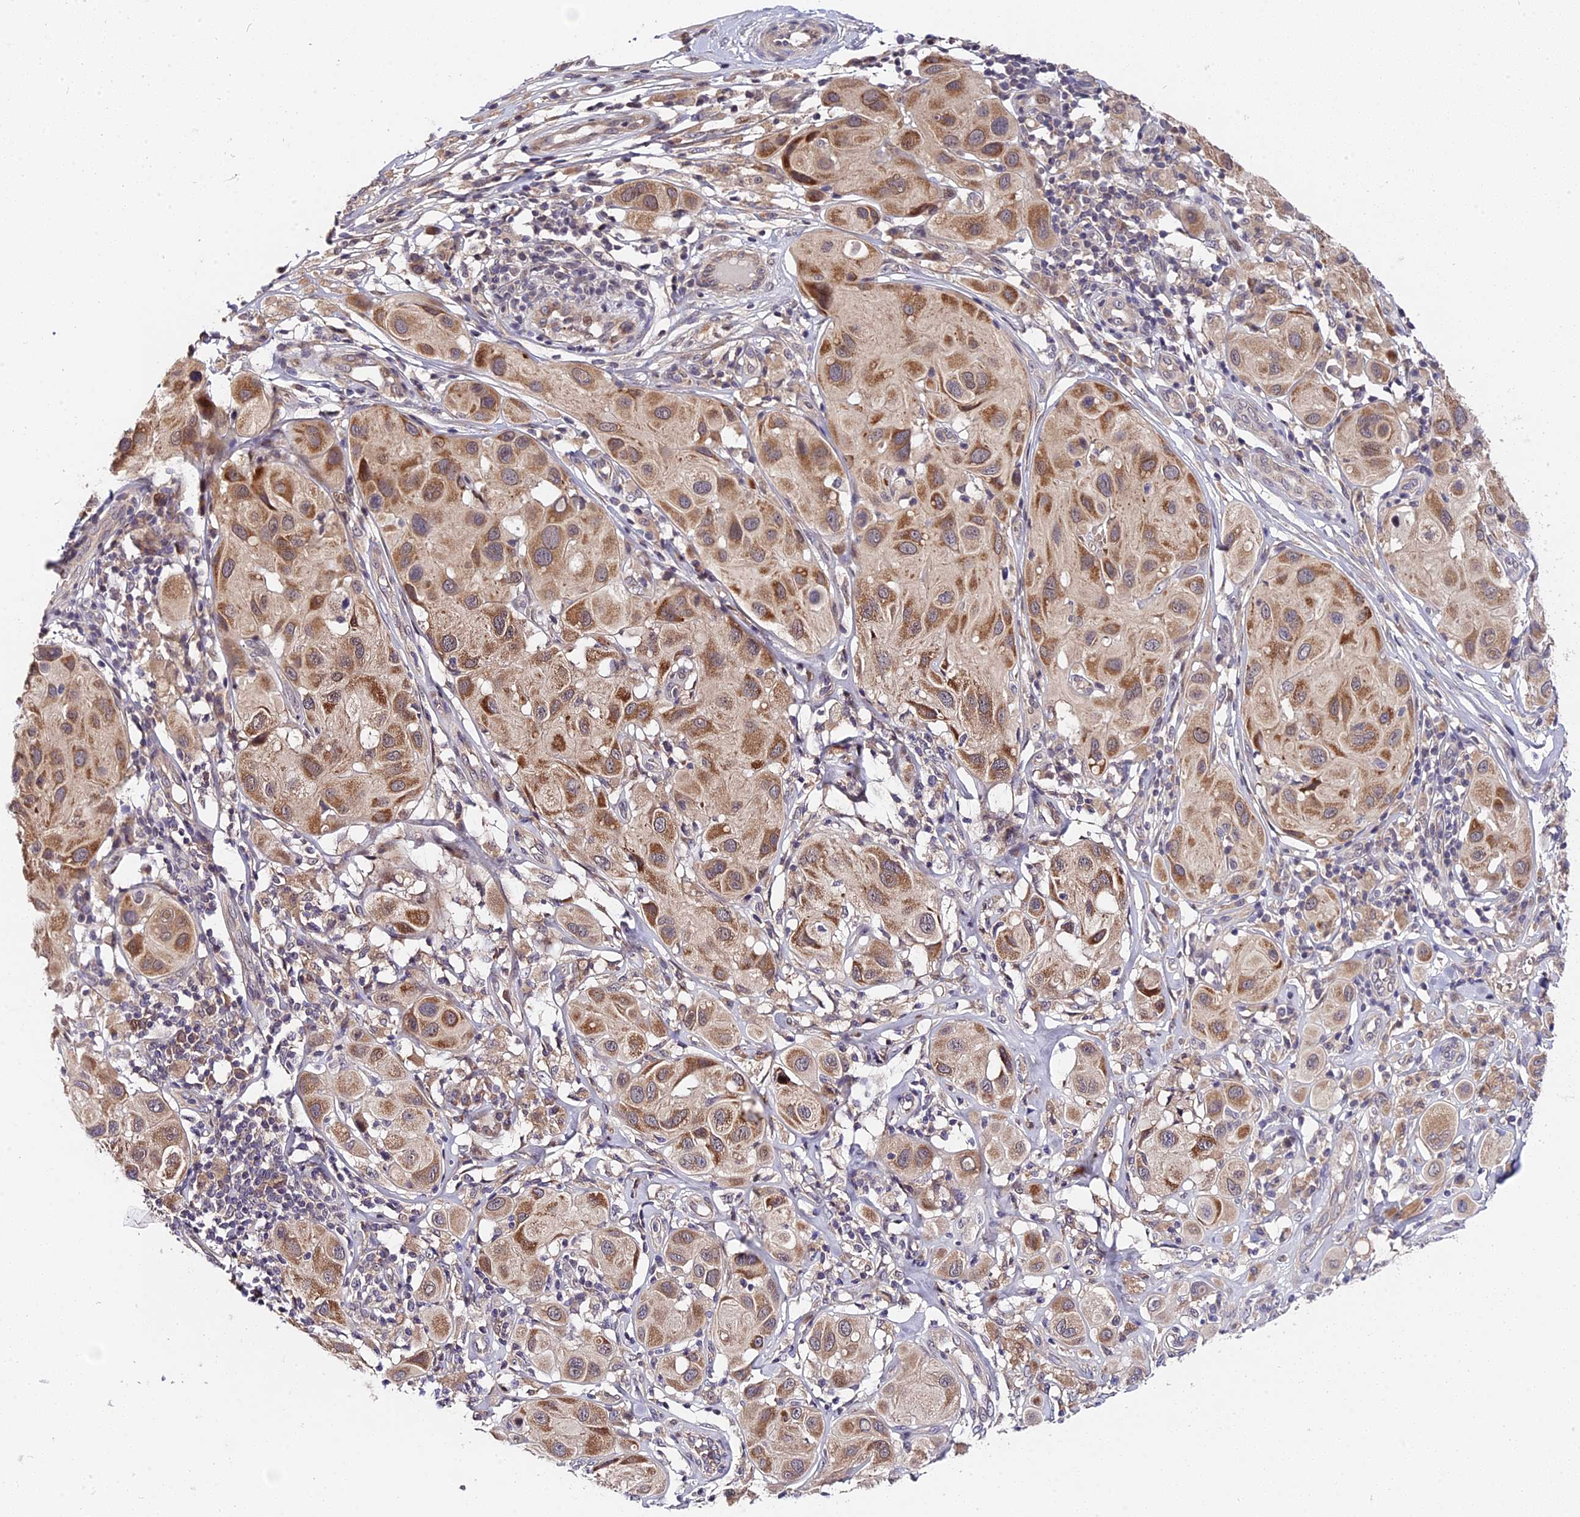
{"staining": {"intensity": "moderate", "quantity": ">75%", "location": "cytoplasmic/membranous"}, "tissue": "melanoma", "cell_type": "Tumor cells", "image_type": "cancer", "snomed": [{"axis": "morphology", "description": "Malignant melanoma, Metastatic site"}, {"axis": "topography", "description": "Skin"}], "caption": "DAB (3,3'-diaminobenzidine) immunohistochemical staining of human malignant melanoma (metastatic site) shows moderate cytoplasmic/membranous protein staining in about >75% of tumor cells.", "gene": "TRMT1", "patient": {"sex": "male", "age": 41}}